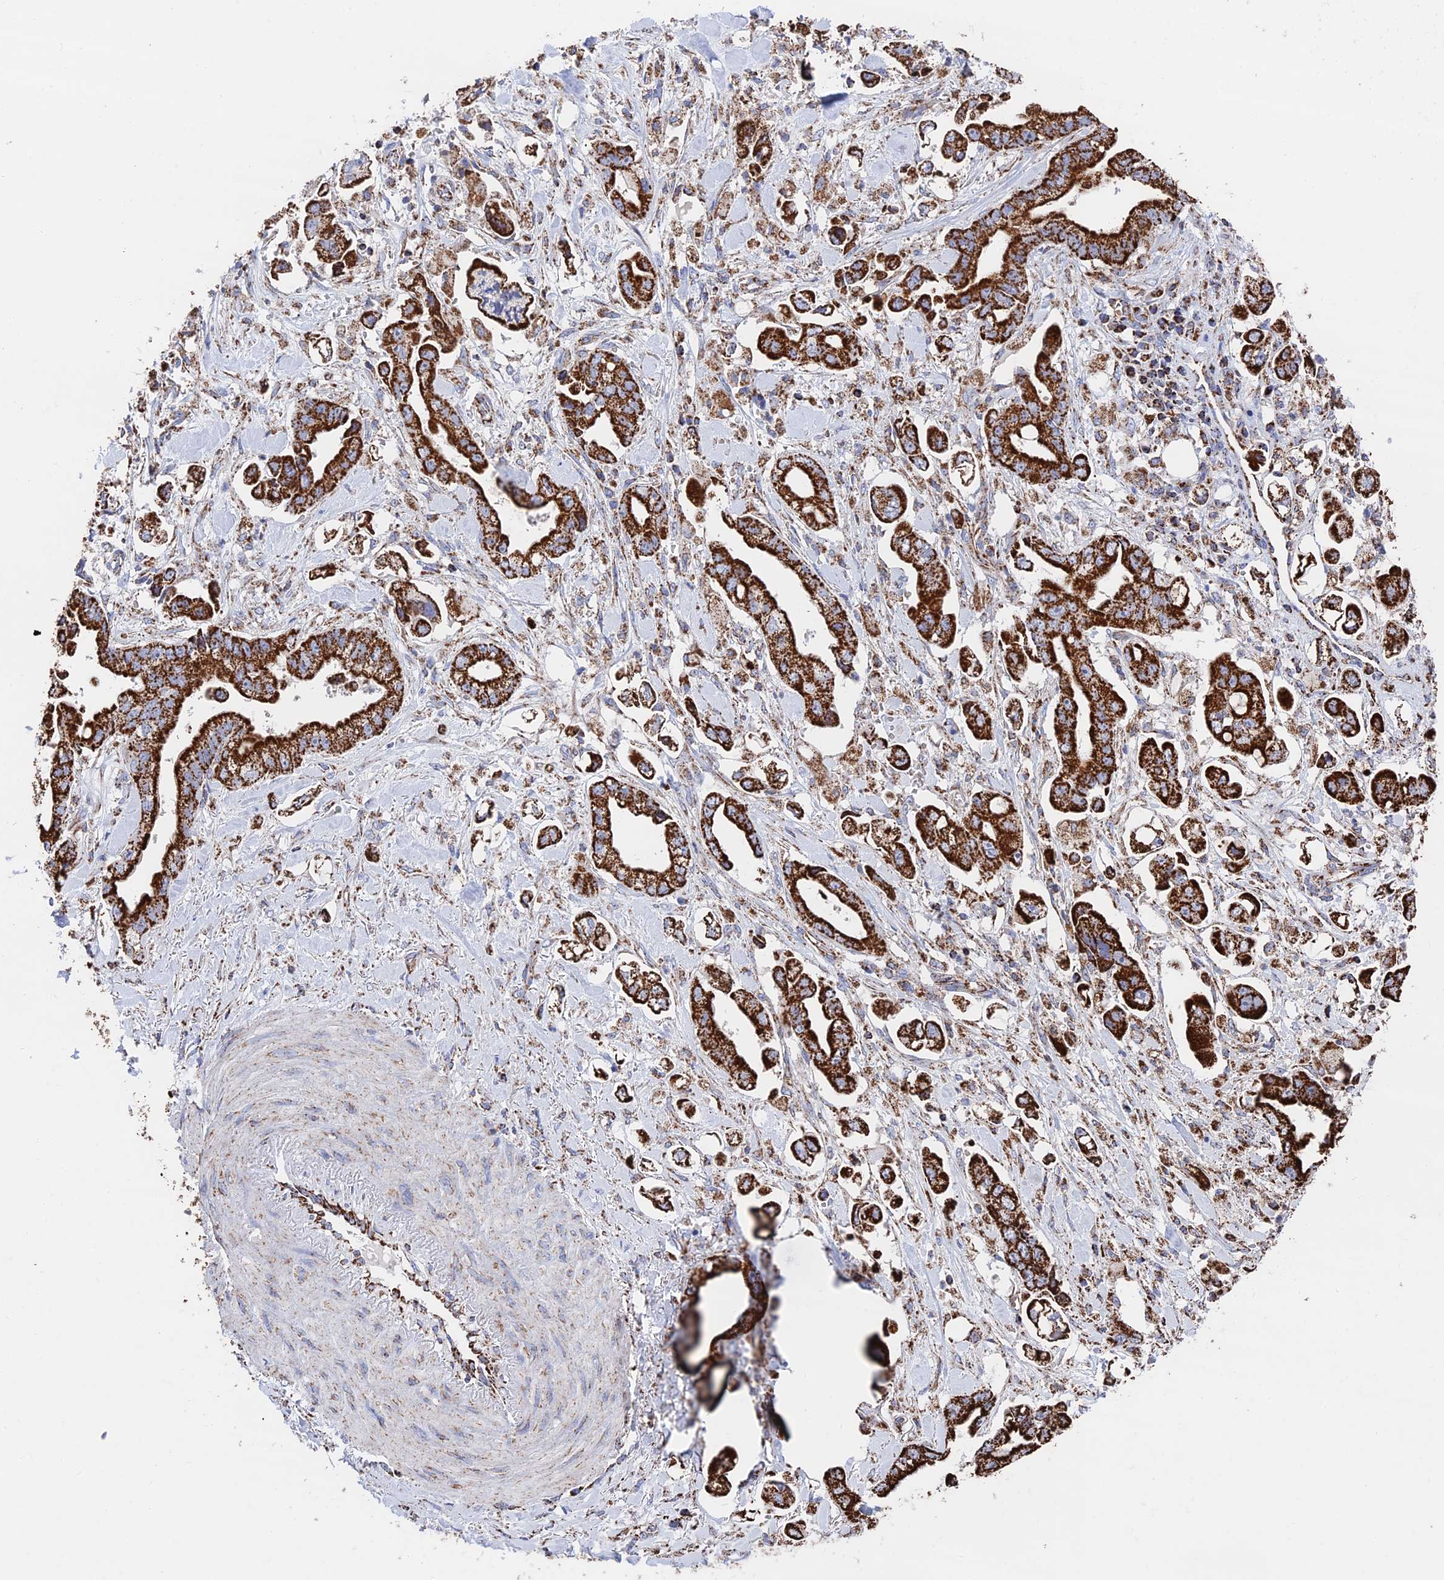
{"staining": {"intensity": "strong", "quantity": ">75%", "location": "cytoplasmic/membranous"}, "tissue": "stomach cancer", "cell_type": "Tumor cells", "image_type": "cancer", "snomed": [{"axis": "morphology", "description": "Adenocarcinoma, NOS"}, {"axis": "topography", "description": "Stomach"}], "caption": "IHC histopathology image of human stomach adenocarcinoma stained for a protein (brown), which reveals high levels of strong cytoplasmic/membranous staining in approximately >75% of tumor cells.", "gene": "HAUS8", "patient": {"sex": "male", "age": 62}}